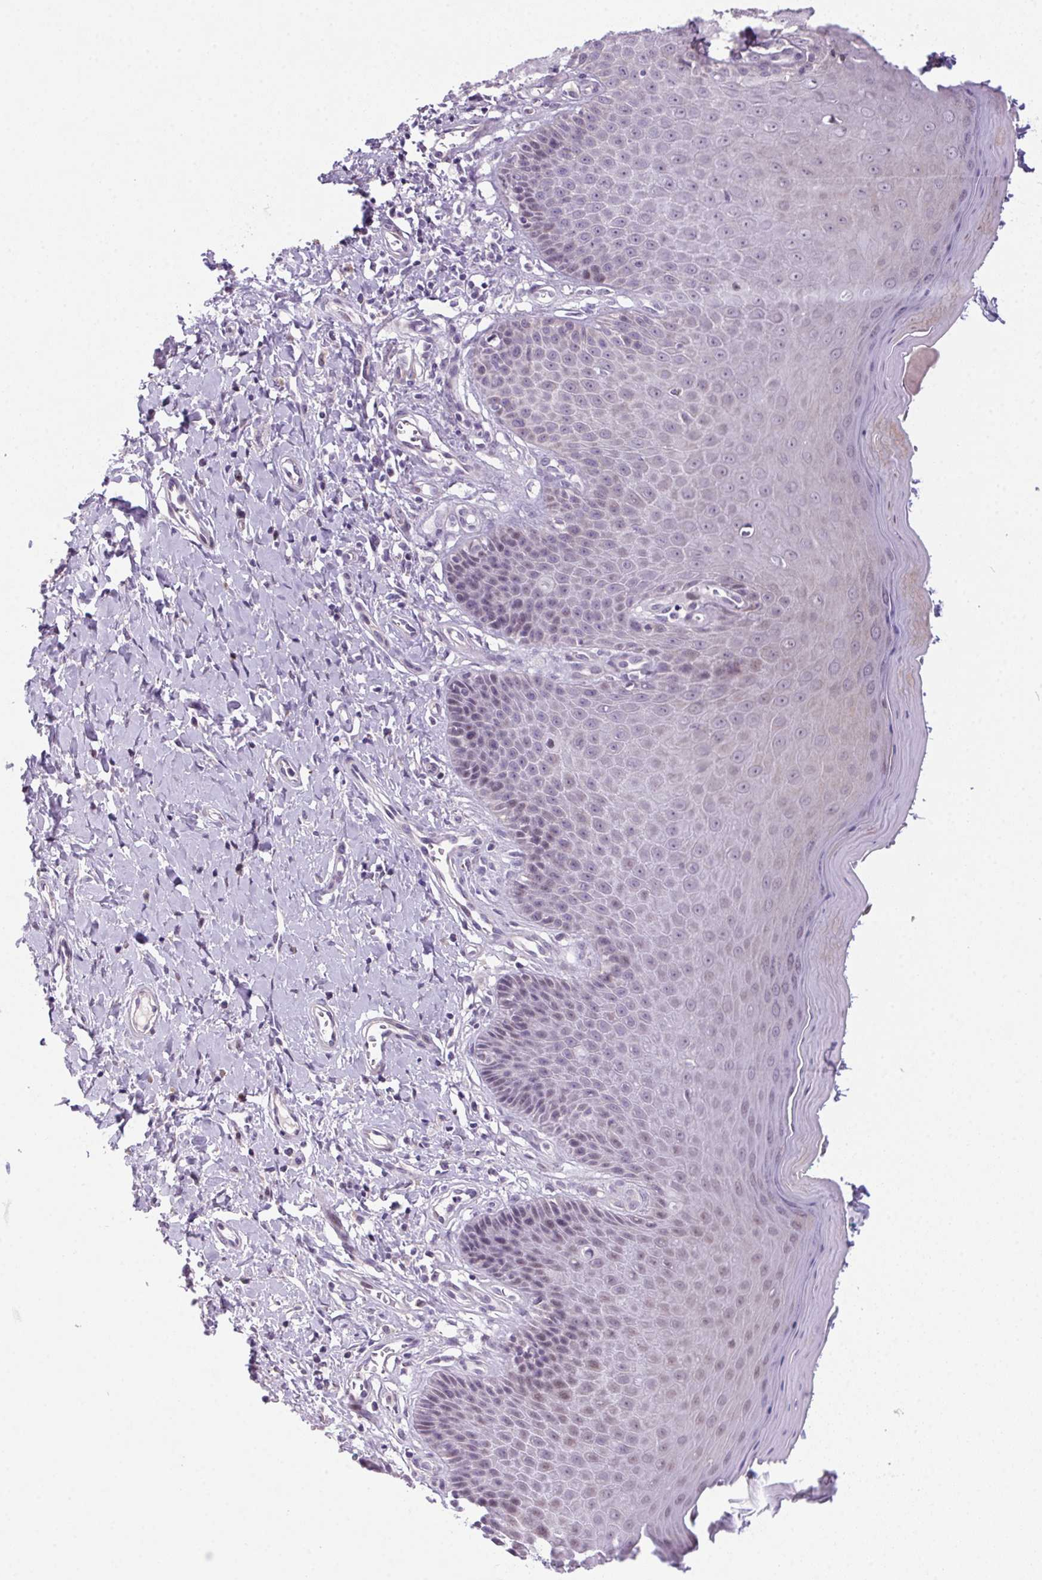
{"staining": {"intensity": "negative", "quantity": "none", "location": "none"}, "tissue": "vagina", "cell_type": "Squamous epithelial cells", "image_type": "normal", "snomed": [{"axis": "morphology", "description": "Normal tissue, NOS"}, {"axis": "topography", "description": "Vagina"}], "caption": "High power microscopy photomicrograph of an IHC photomicrograph of benign vagina, revealing no significant positivity in squamous epithelial cells. (DAB immunohistochemistry (IHC) visualized using brightfield microscopy, high magnification).", "gene": "LRRTM1", "patient": {"sex": "female", "age": 83}}